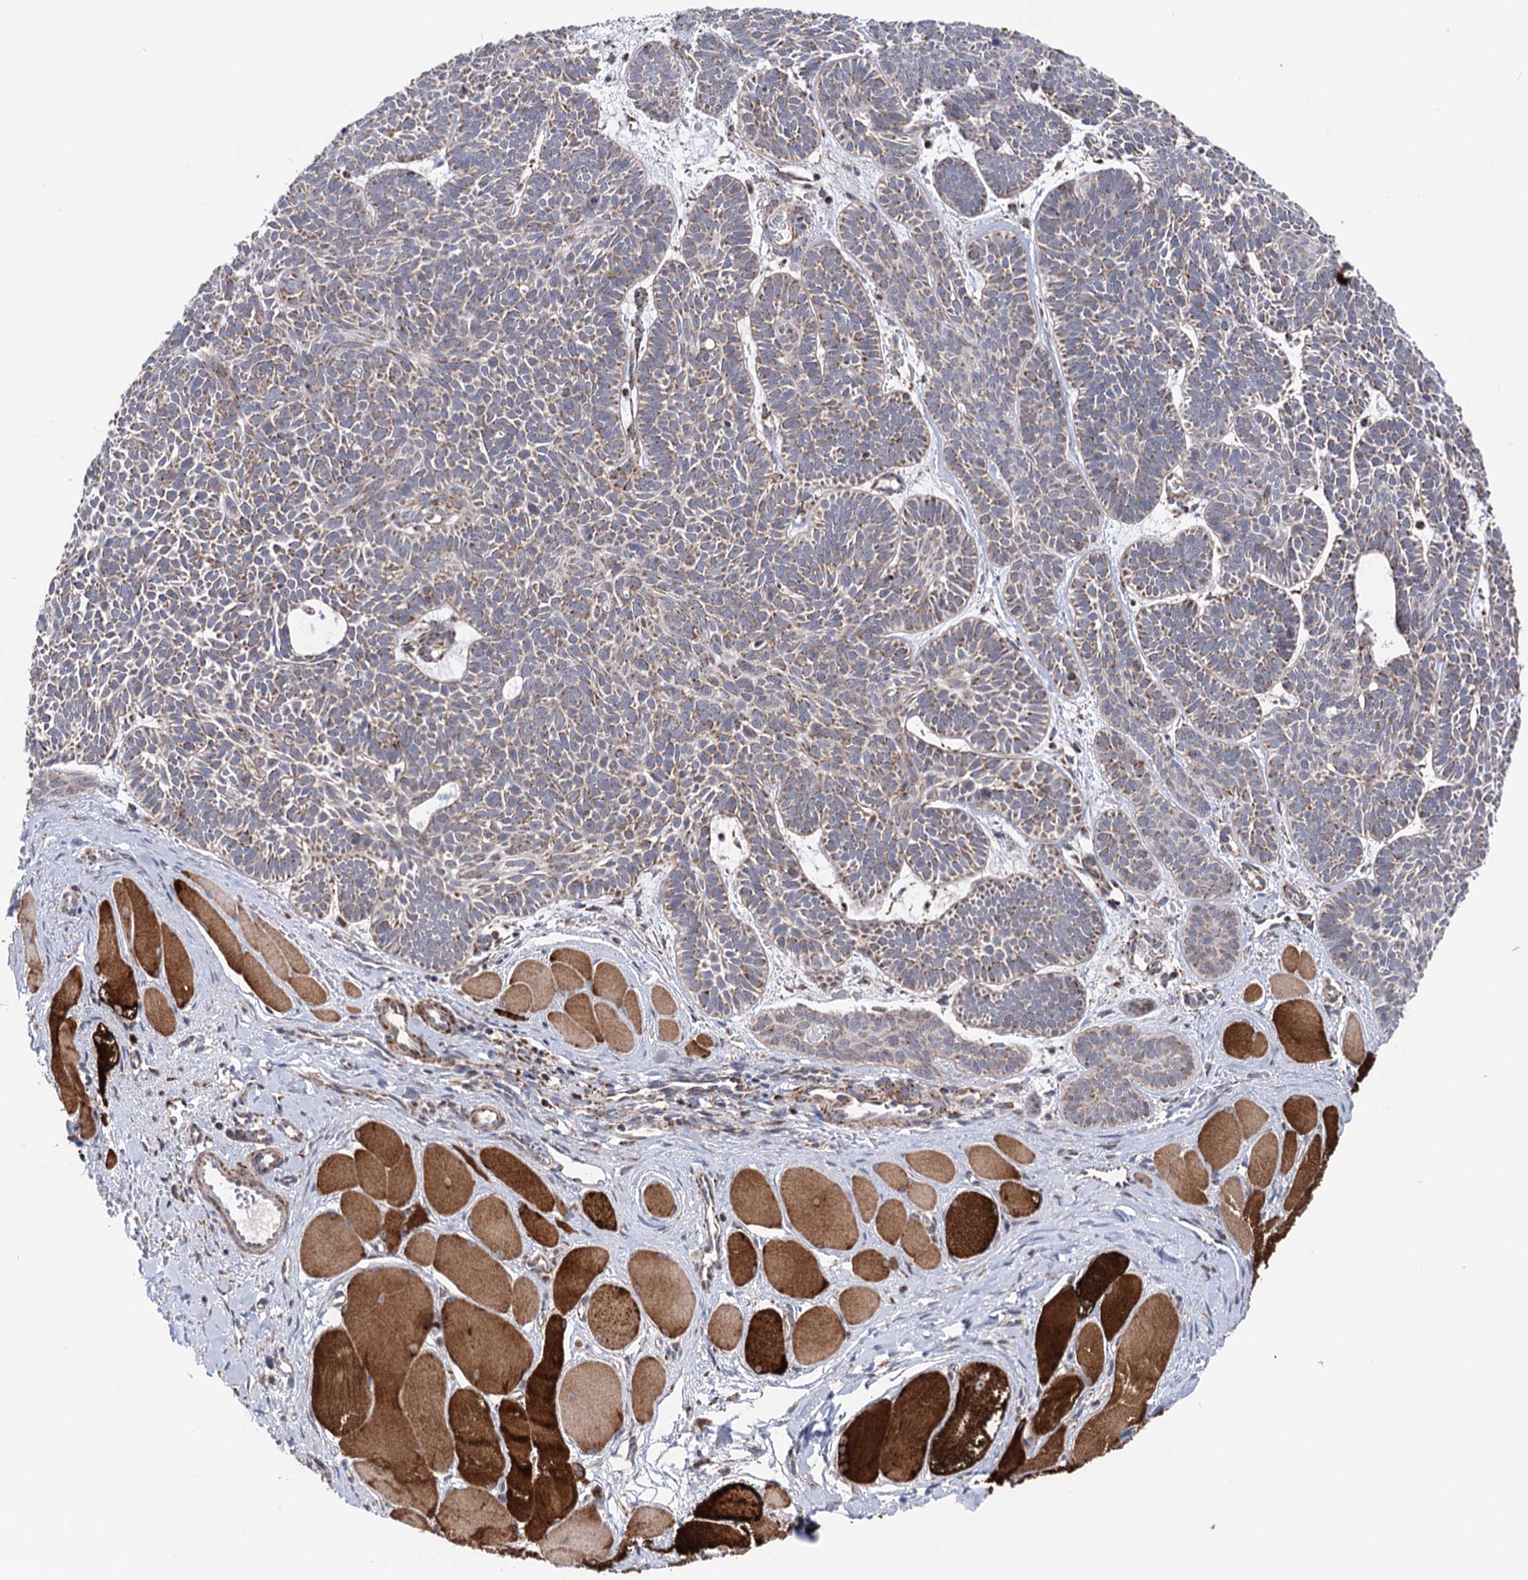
{"staining": {"intensity": "moderate", "quantity": ">75%", "location": "cytoplasmic/membranous"}, "tissue": "skin cancer", "cell_type": "Tumor cells", "image_type": "cancer", "snomed": [{"axis": "morphology", "description": "Basal cell carcinoma"}, {"axis": "topography", "description": "Skin"}], "caption": "Moderate cytoplasmic/membranous protein positivity is present in approximately >75% of tumor cells in skin cancer (basal cell carcinoma).", "gene": "SUCLA2", "patient": {"sex": "male", "age": 85}}